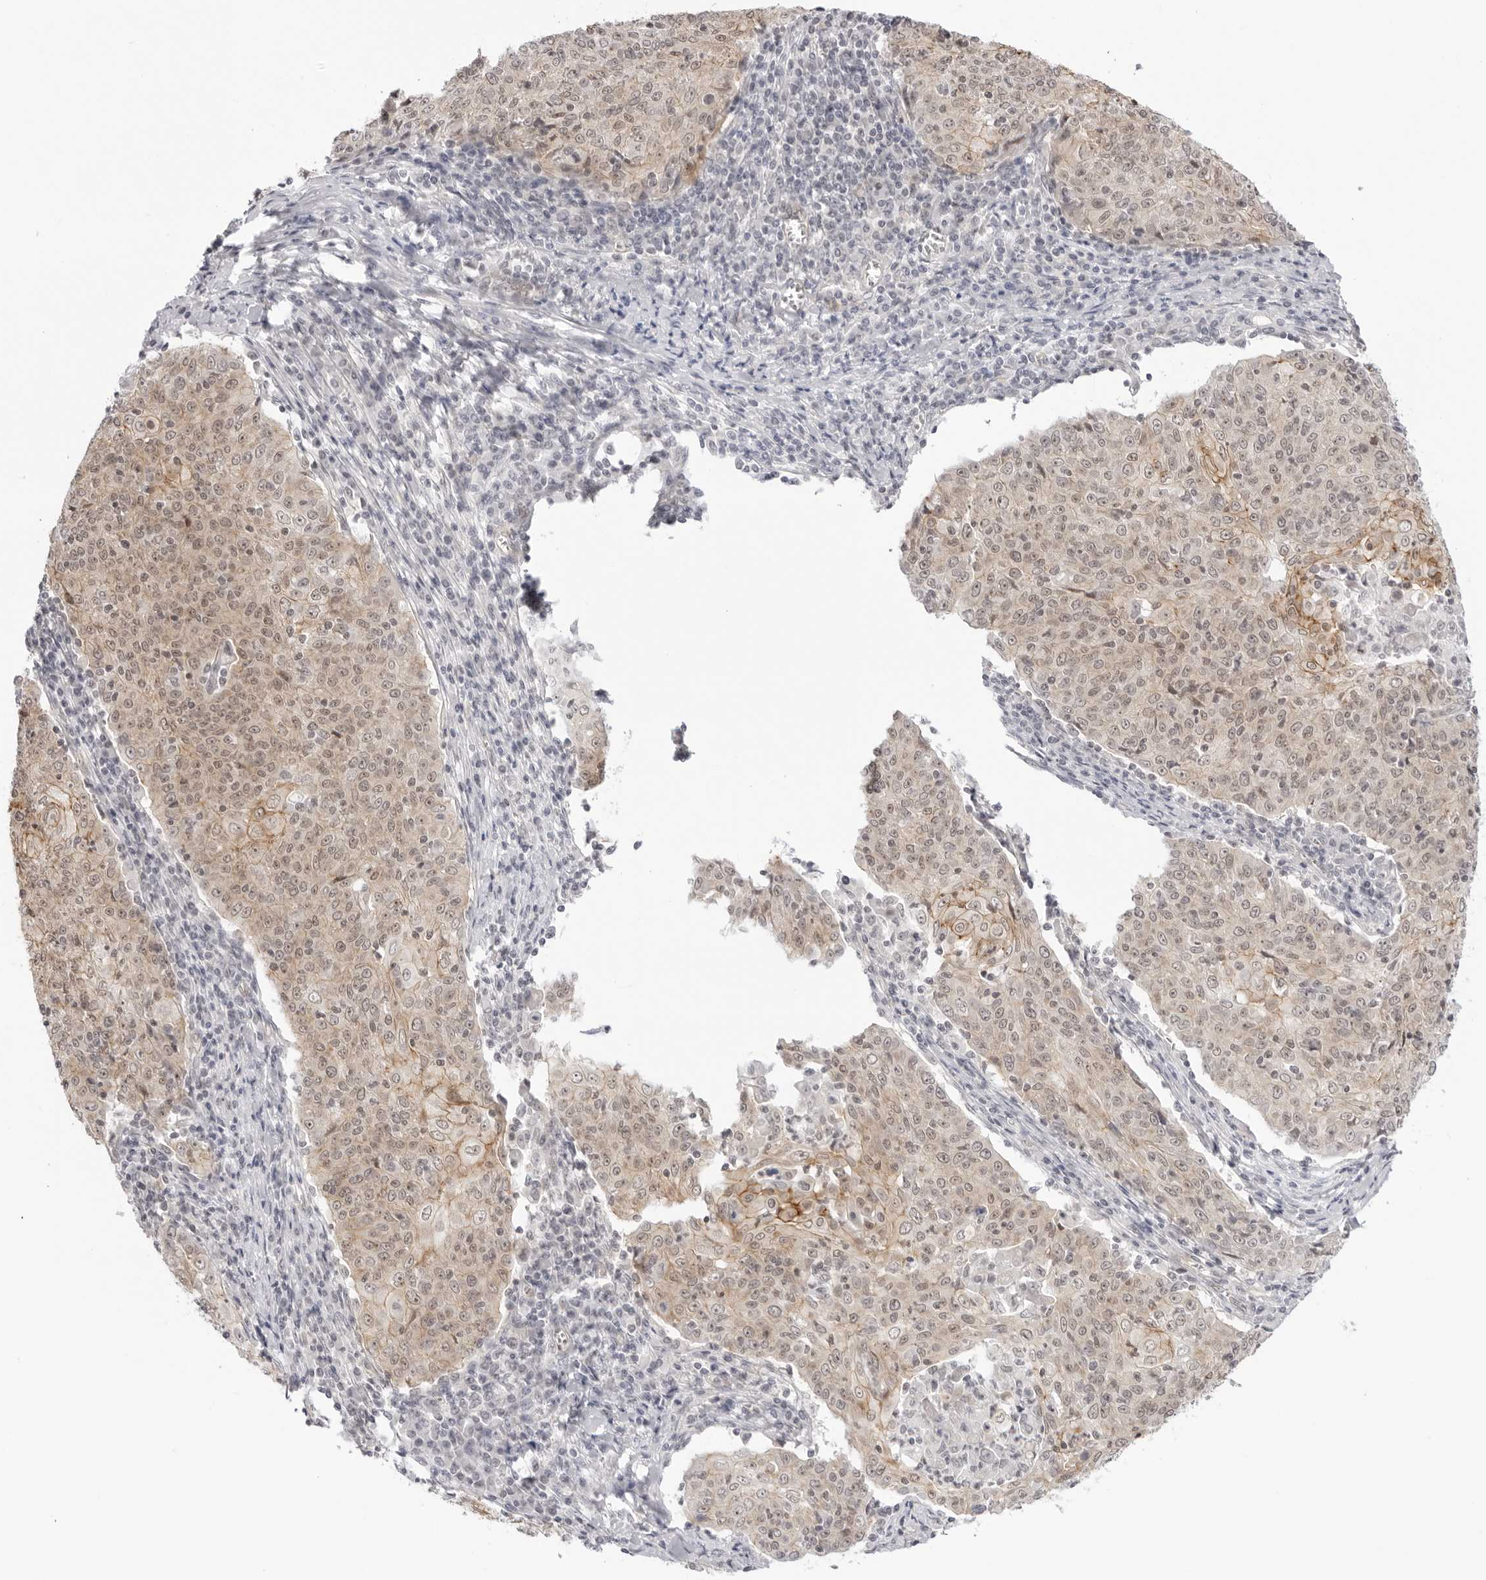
{"staining": {"intensity": "weak", "quantity": ">75%", "location": "cytoplasmic/membranous,nuclear"}, "tissue": "cervical cancer", "cell_type": "Tumor cells", "image_type": "cancer", "snomed": [{"axis": "morphology", "description": "Squamous cell carcinoma, NOS"}, {"axis": "topography", "description": "Cervix"}], "caption": "Human cervical cancer (squamous cell carcinoma) stained for a protein (brown) displays weak cytoplasmic/membranous and nuclear positive positivity in approximately >75% of tumor cells.", "gene": "TRAPPC3", "patient": {"sex": "female", "age": 48}}